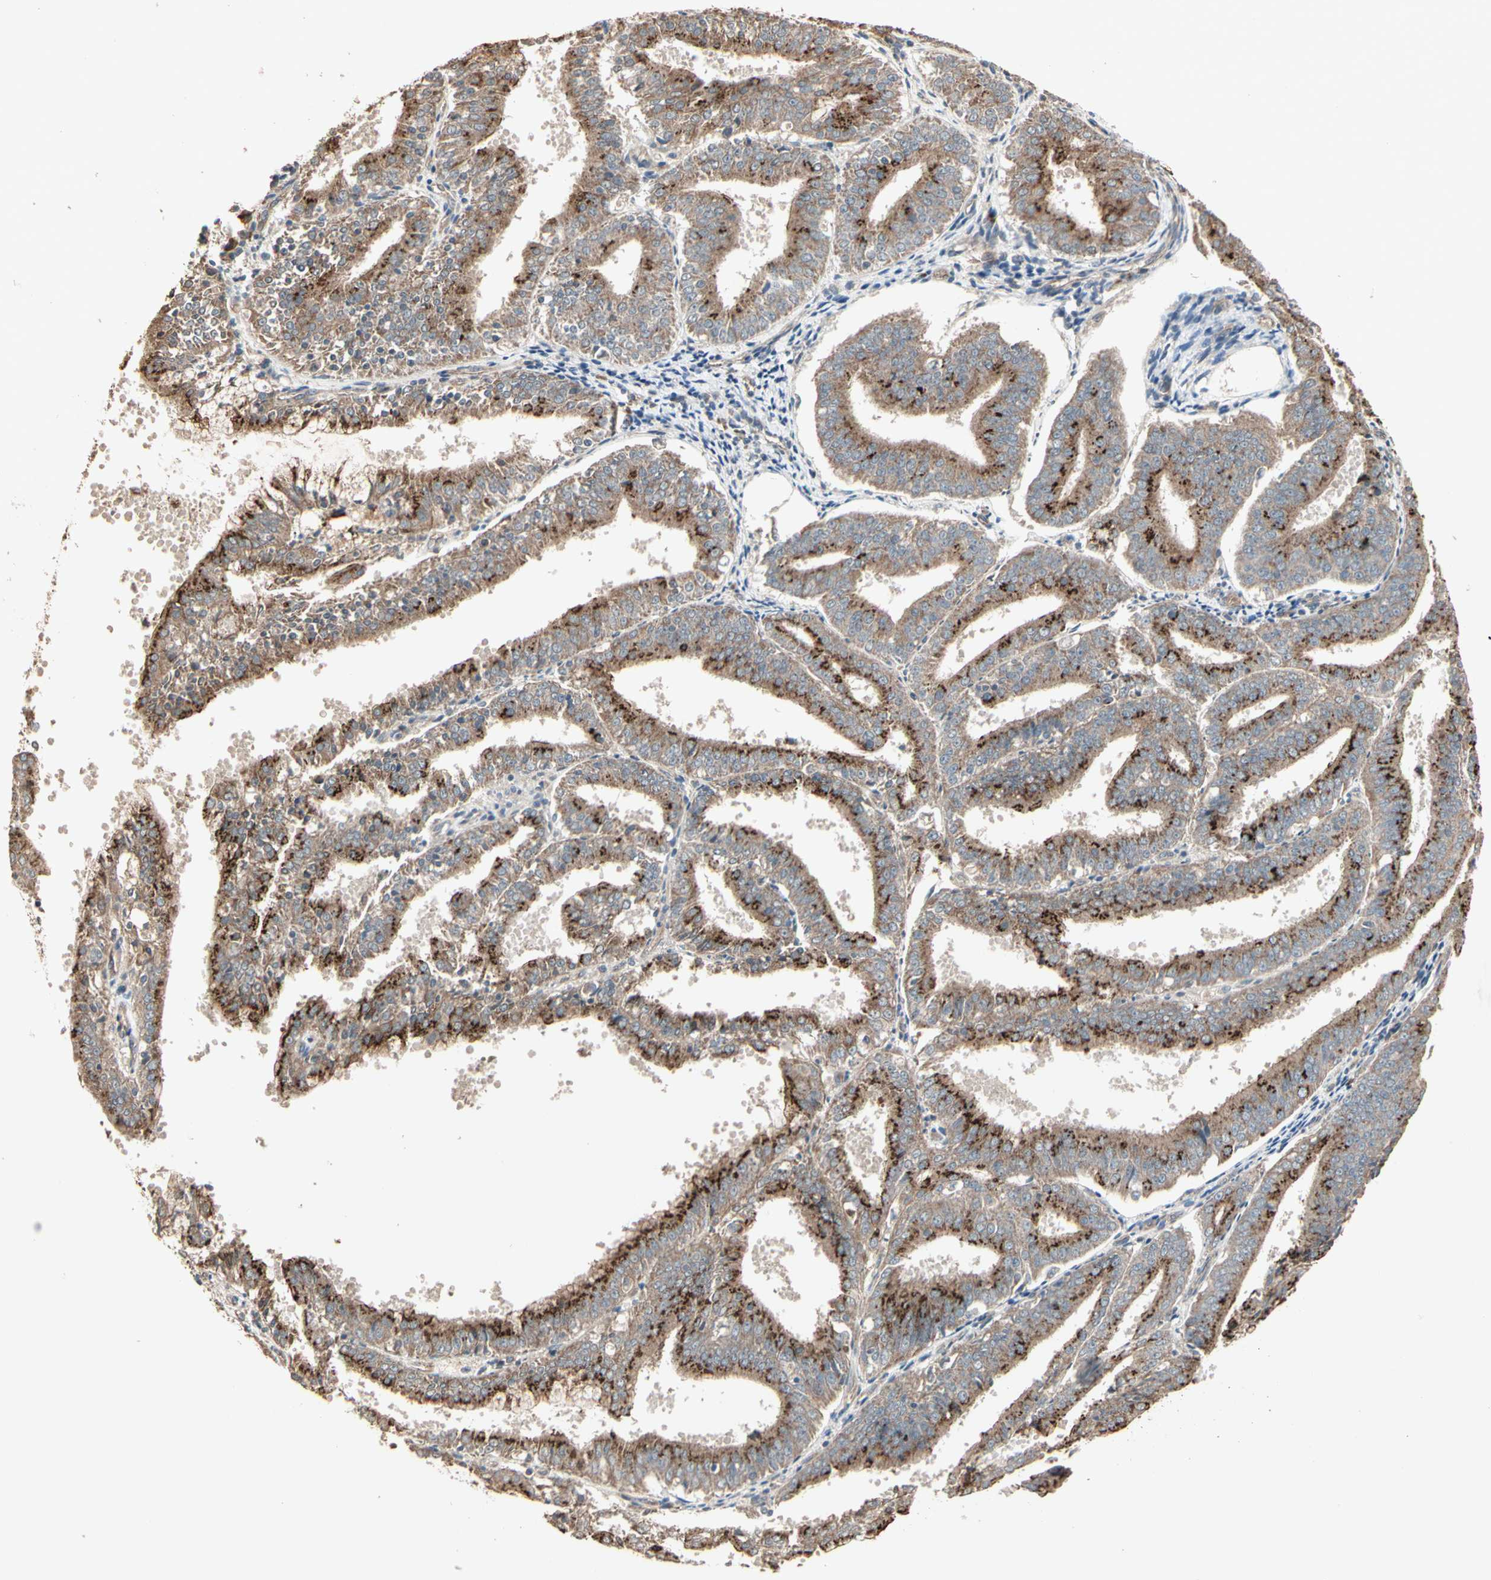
{"staining": {"intensity": "strong", "quantity": ">75%", "location": "cytoplasmic/membranous"}, "tissue": "endometrial cancer", "cell_type": "Tumor cells", "image_type": "cancer", "snomed": [{"axis": "morphology", "description": "Adenocarcinoma, NOS"}, {"axis": "topography", "description": "Endometrium"}], "caption": "Adenocarcinoma (endometrial) tissue exhibits strong cytoplasmic/membranous staining in approximately >75% of tumor cells", "gene": "GALNT3", "patient": {"sex": "female", "age": 63}}